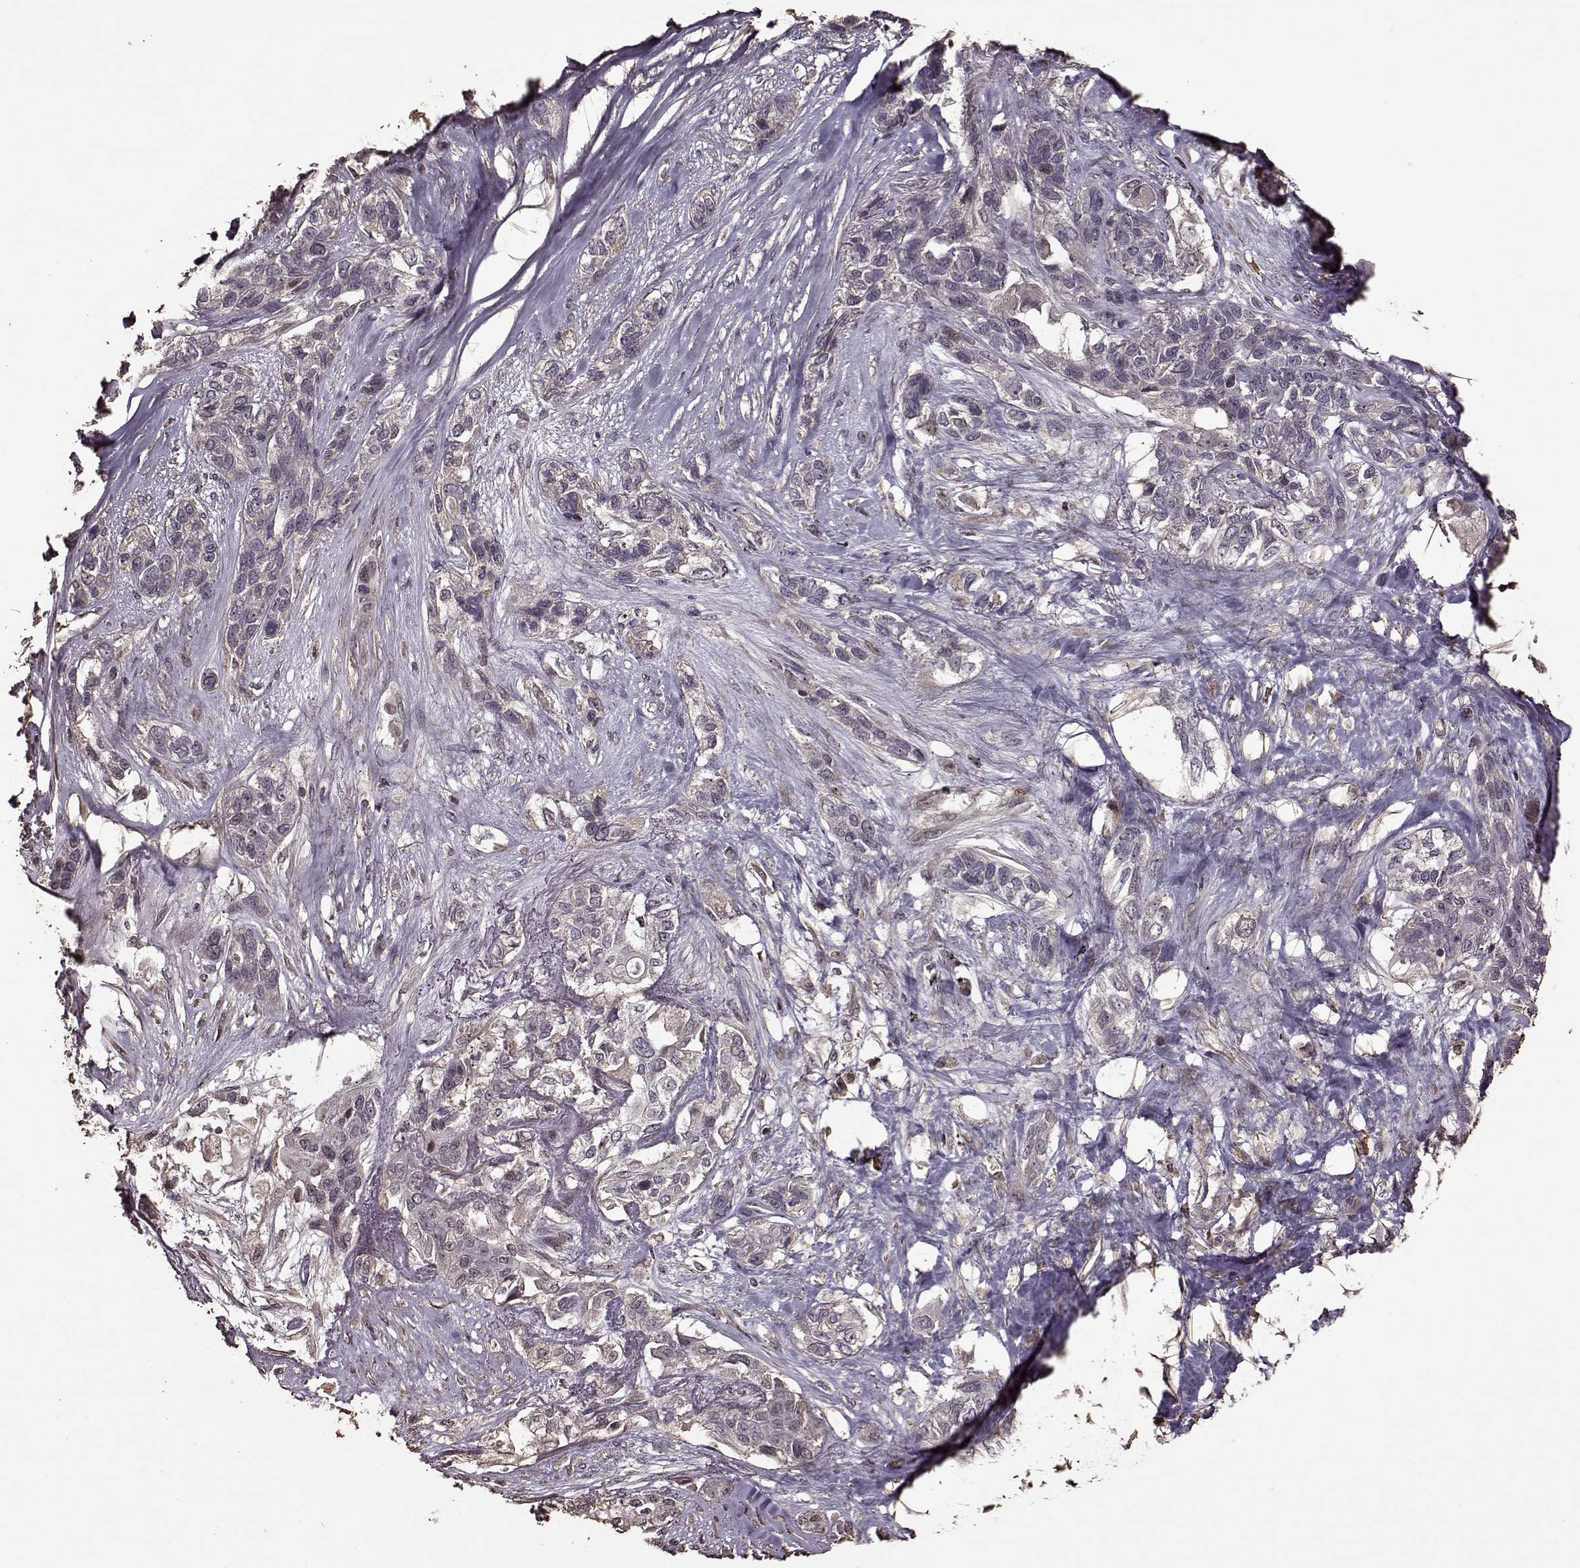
{"staining": {"intensity": "negative", "quantity": "none", "location": "none"}, "tissue": "lung cancer", "cell_type": "Tumor cells", "image_type": "cancer", "snomed": [{"axis": "morphology", "description": "Squamous cell carcinoma, NOS"}, {"axis": "topography", "description": "Lung"}], "caption": "A photomicrograph of squamous cell carcinoma (lung) stained for a protein displays no brown staining in tumor cells.", "gene": "FBXW11", "patient": {"sex": "female", "age": 70}}